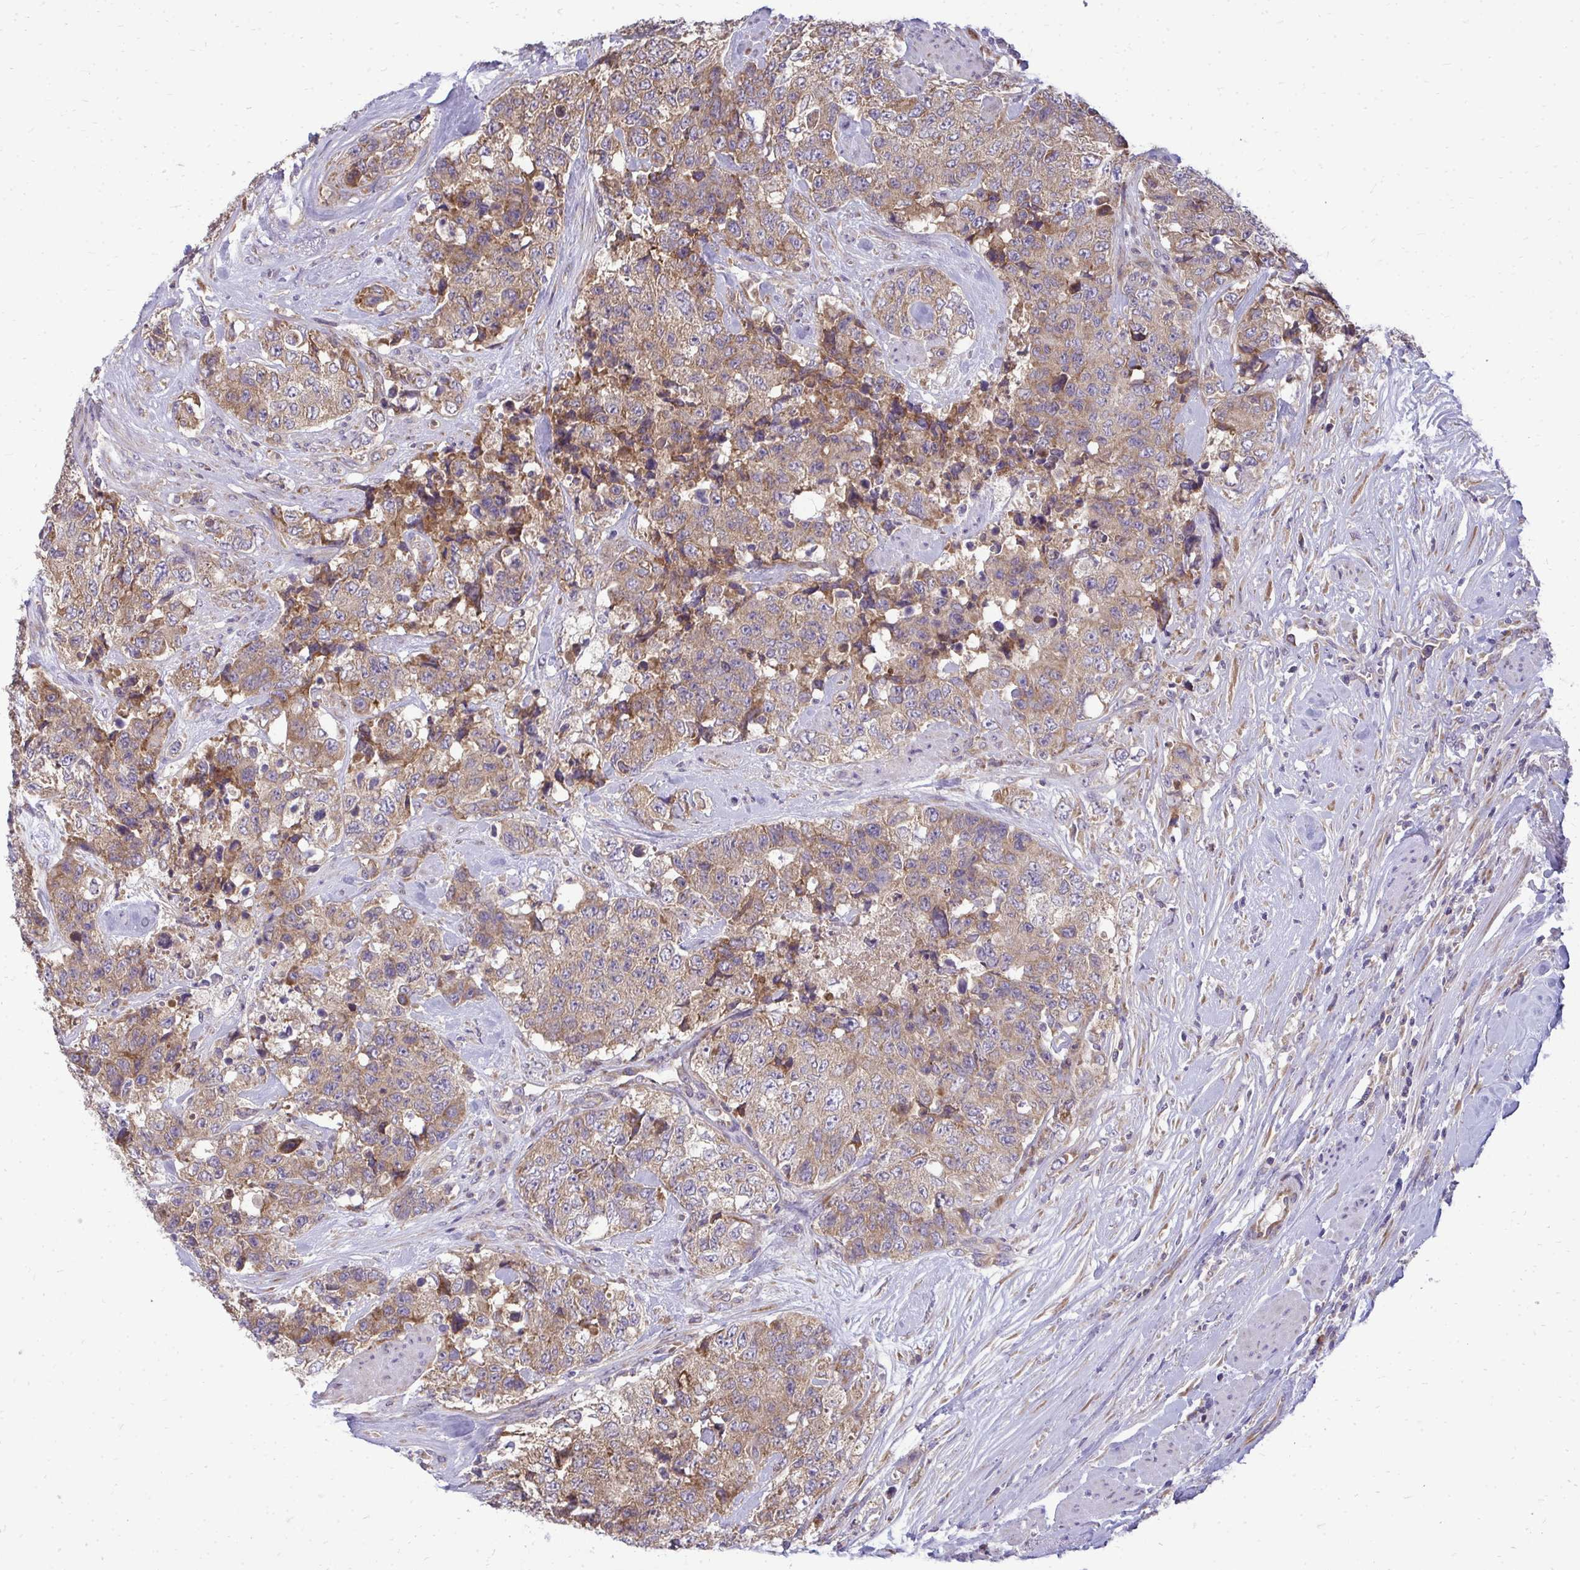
{"staining": {"intensity": "moderate", "quantity": ">75%", "location": "cytoplasmic/membranous"}, "tissue": "urothelial cancer", "cell_type": "Tumor cells", "image_type": "cancer", "snomed": [{"axis": "morphology", "description": "Urothelial carcinoma, High grade"}, {"axis": "topography", "description": "Urinary bladder"}], "caption": "Immunohistochemical staining of human high-grade urothelial carcinoma displays moderate cytoplasmic/membranous protein expression in approximately >75% of tumor cells. Using DAB (brown) and hematoxylin (blue) stains, captured at high magnification using brightfield microscopy.", "gene": "RPLP2", "patient": {"sex": "female", "age": 78}}